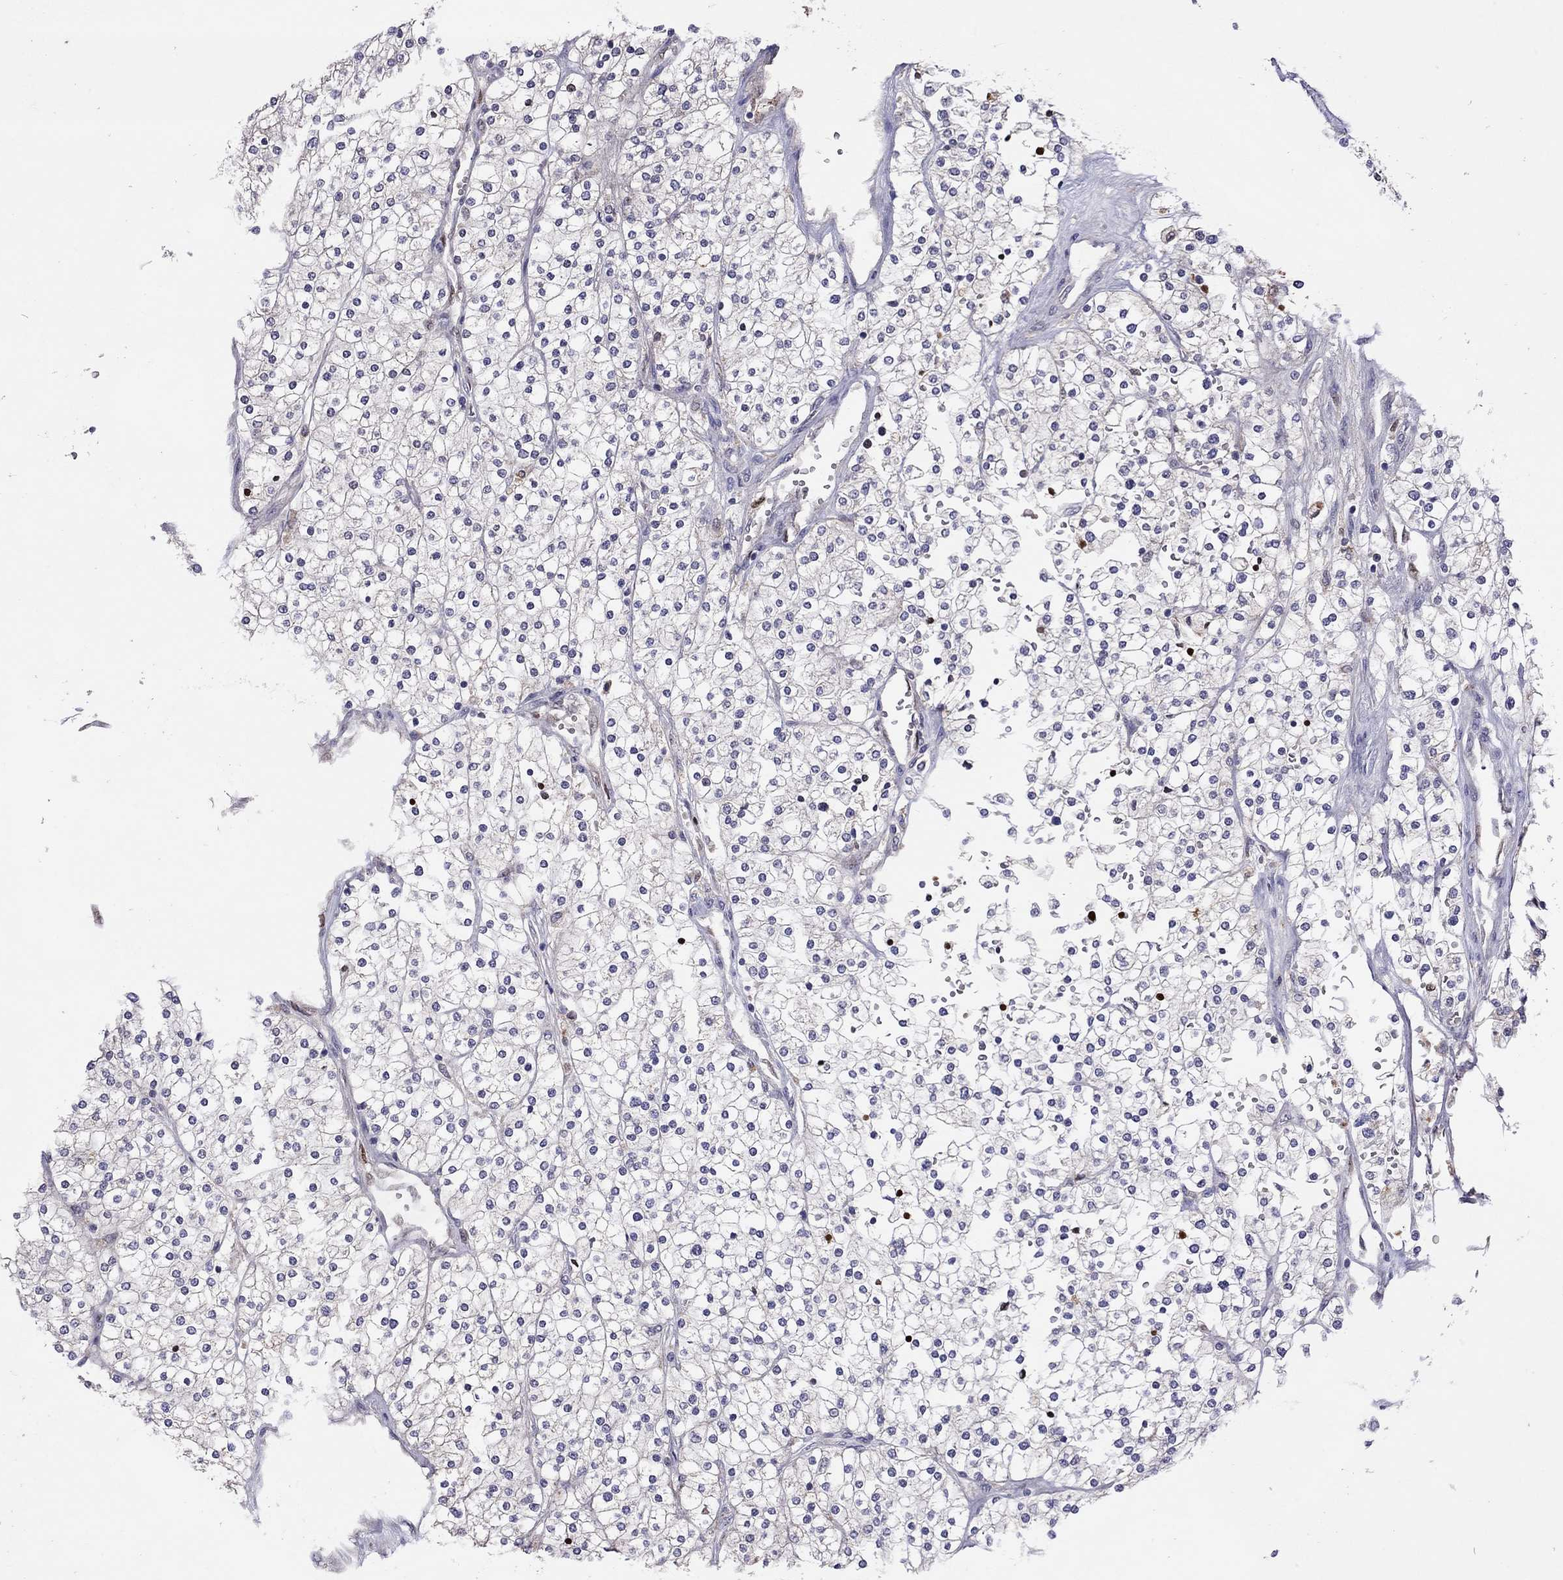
{"staining": {"intensity": "negative", "quantity": "none", "location": "none"}, "tissue": "renal cancer", "cell_type": "Tumor cells", "image_type": "cancer", "snomed": [{"axis": "morphology", "description": "Adenocarcinoma, NOS"}, {"axis": "topography", "description": "Kidney"}], "caption": "This is an immunohistochemistry (IHC) photomicrograph of human renal adenocarcinoma. There is no expression in tumor cells.", "gene": "SERPINA3", "patient": {"sex": "male", "age": 80}}